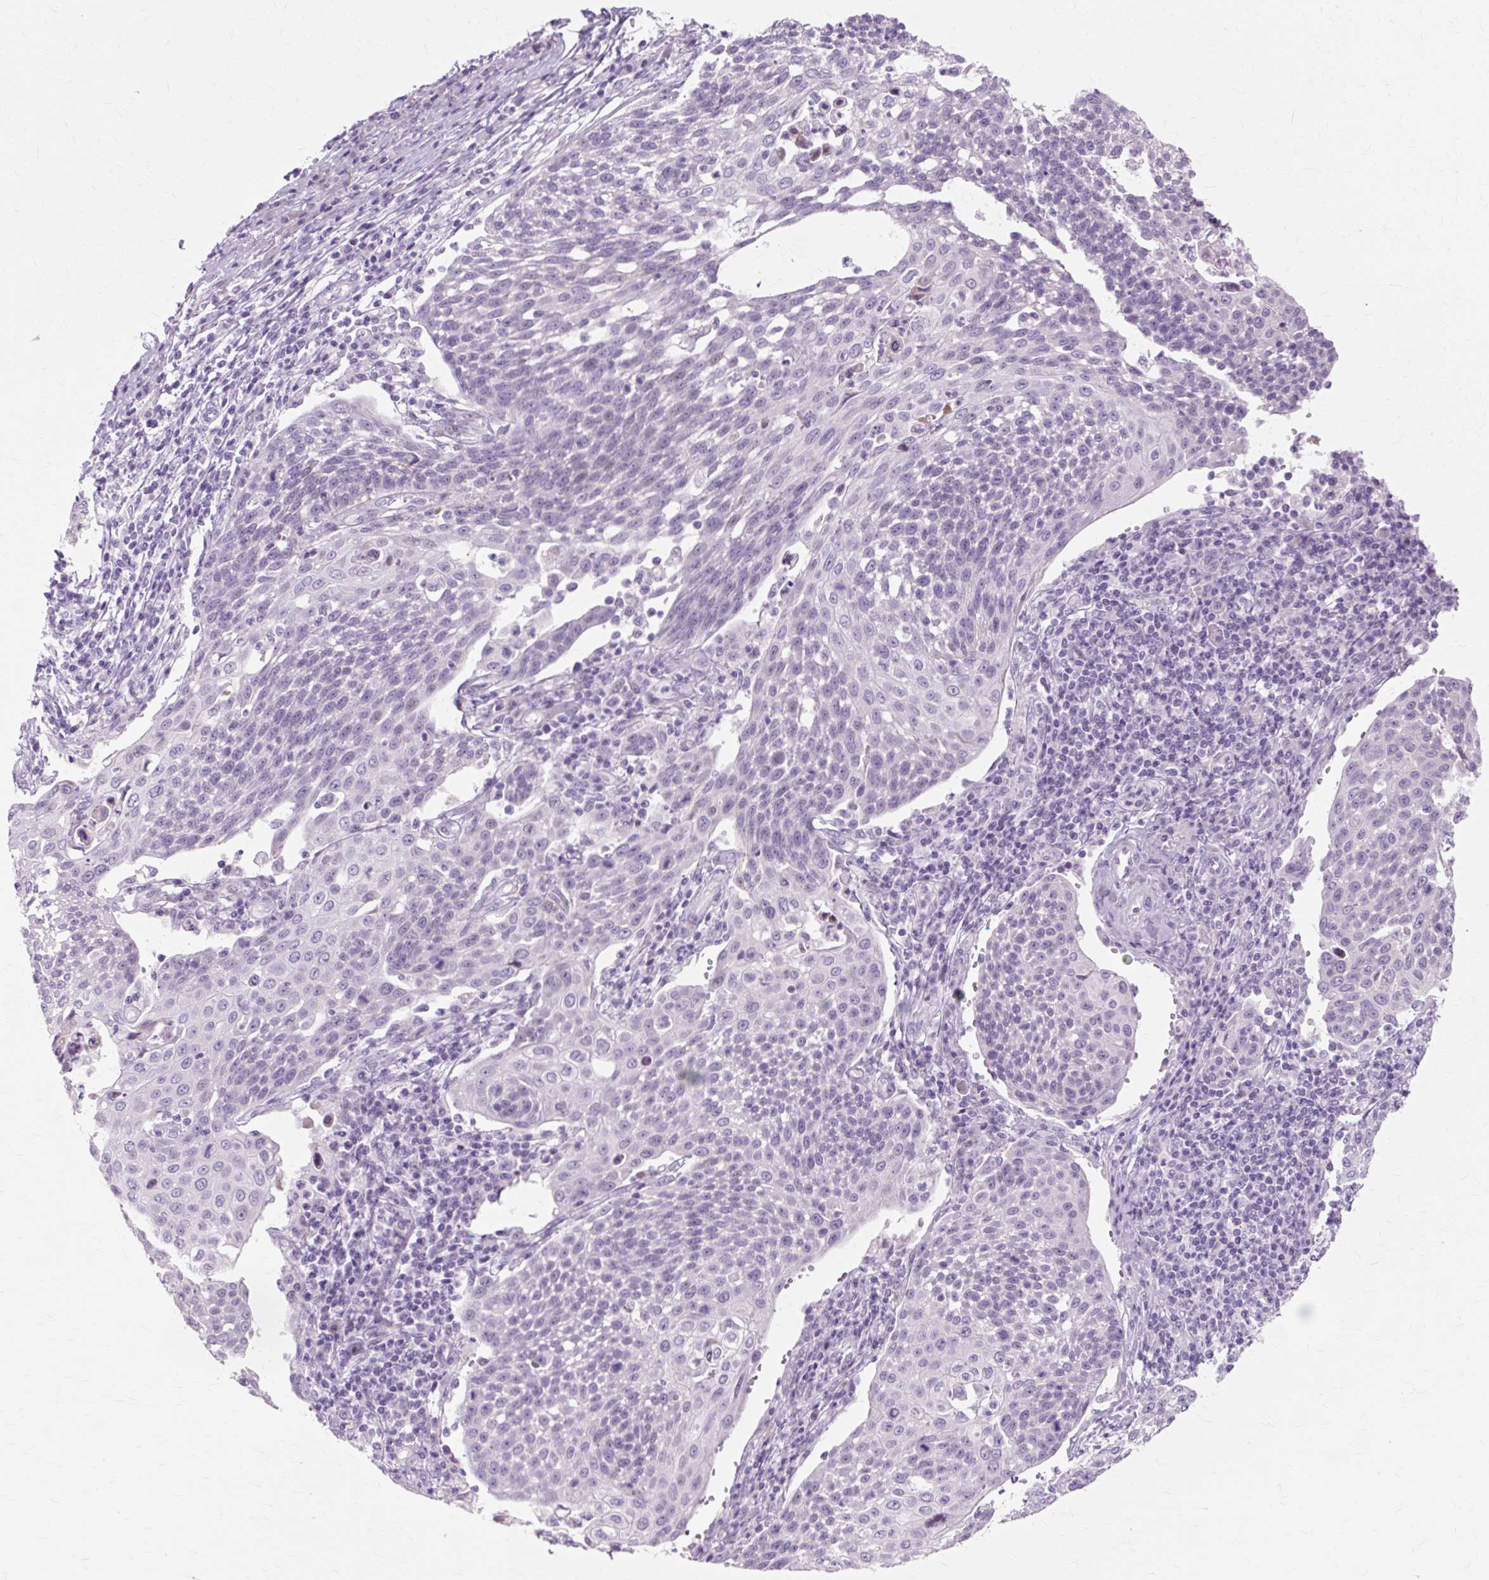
{"staining": {"intensity": "negative", "quantity": "none", "location": "none"}, "tissue": "cervical cancer", "cell_type": "Tumor cells", "image_type": "cancer", "snomed": [{"axis": "morphology", "description": "Squamous cell carcinoma, NOS"}, {"axis": "topography", "description": "Cervix"}], "caption": "This micrograph is of cervical cancer stained with immunohistochemistry to label a protein in brown with the nuclei are counter-stained blue. There is no expression in tumor cells.", "gene": "IRX2", "patient": {"sex": "female", "age": 34}}